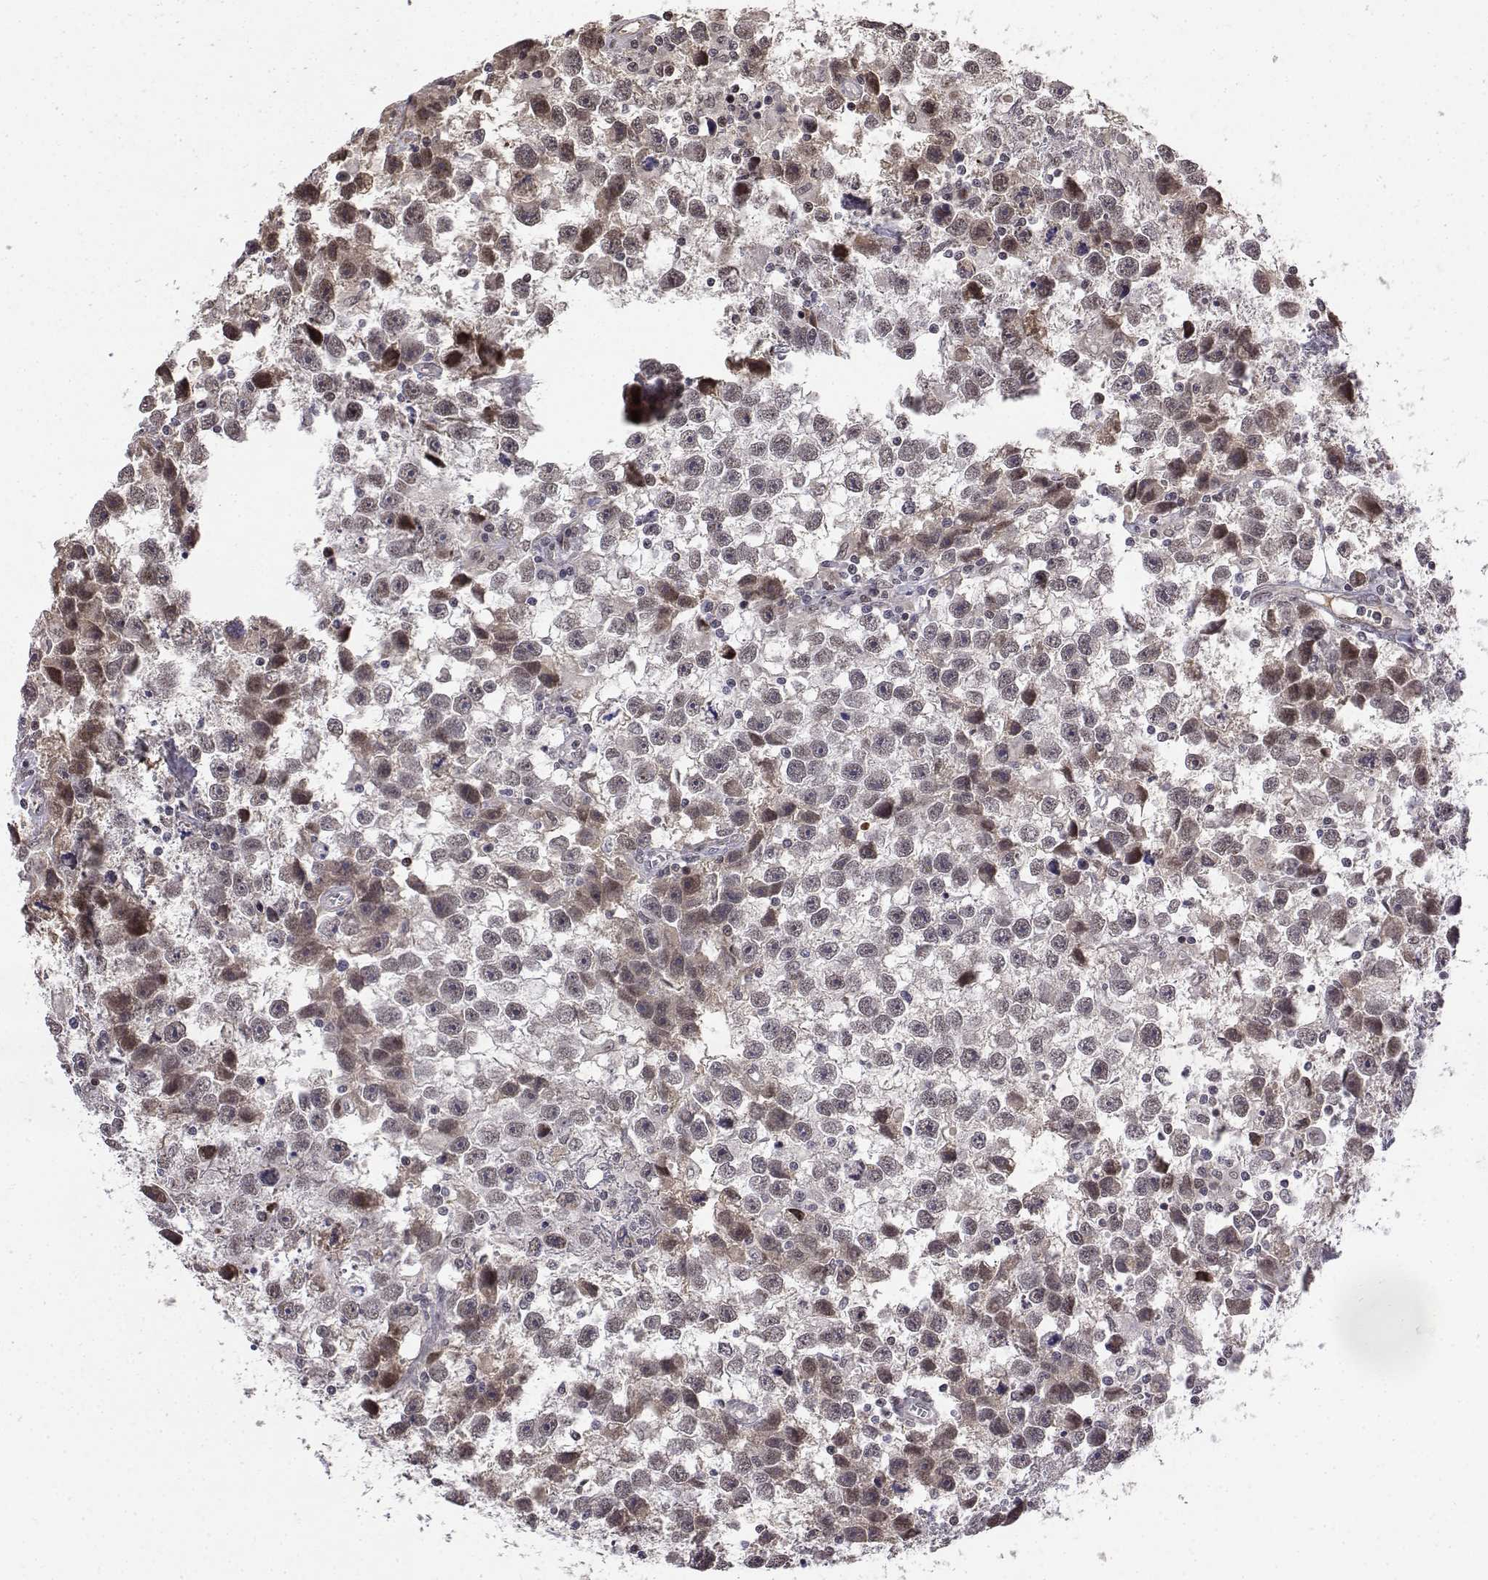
{"staining": {"intensity": "moderate", "quantity": "25%-75%", "location": "cytoplasmic/membranous,nuclear"}, "tissue": "testis cancer", "cell_type": "Tumor cells", "image_type": "cancer", "snomed": [{"axis": "morphology", "description": "Seminoma, NOS"}, {"axis": "topography", "description": "Testis"}], "caption": "Testis cancer tissue exhibits moderate cytoplasmic/membranous and nuclear expression in approximately 25%-75% of tumor cells, visualized by immunohistochemistry. The protein of interest is shown in brown color, while the nuclei are stained blue.", "gene": "ITGA7", "patient": {"sex": "male", "age": 43}}